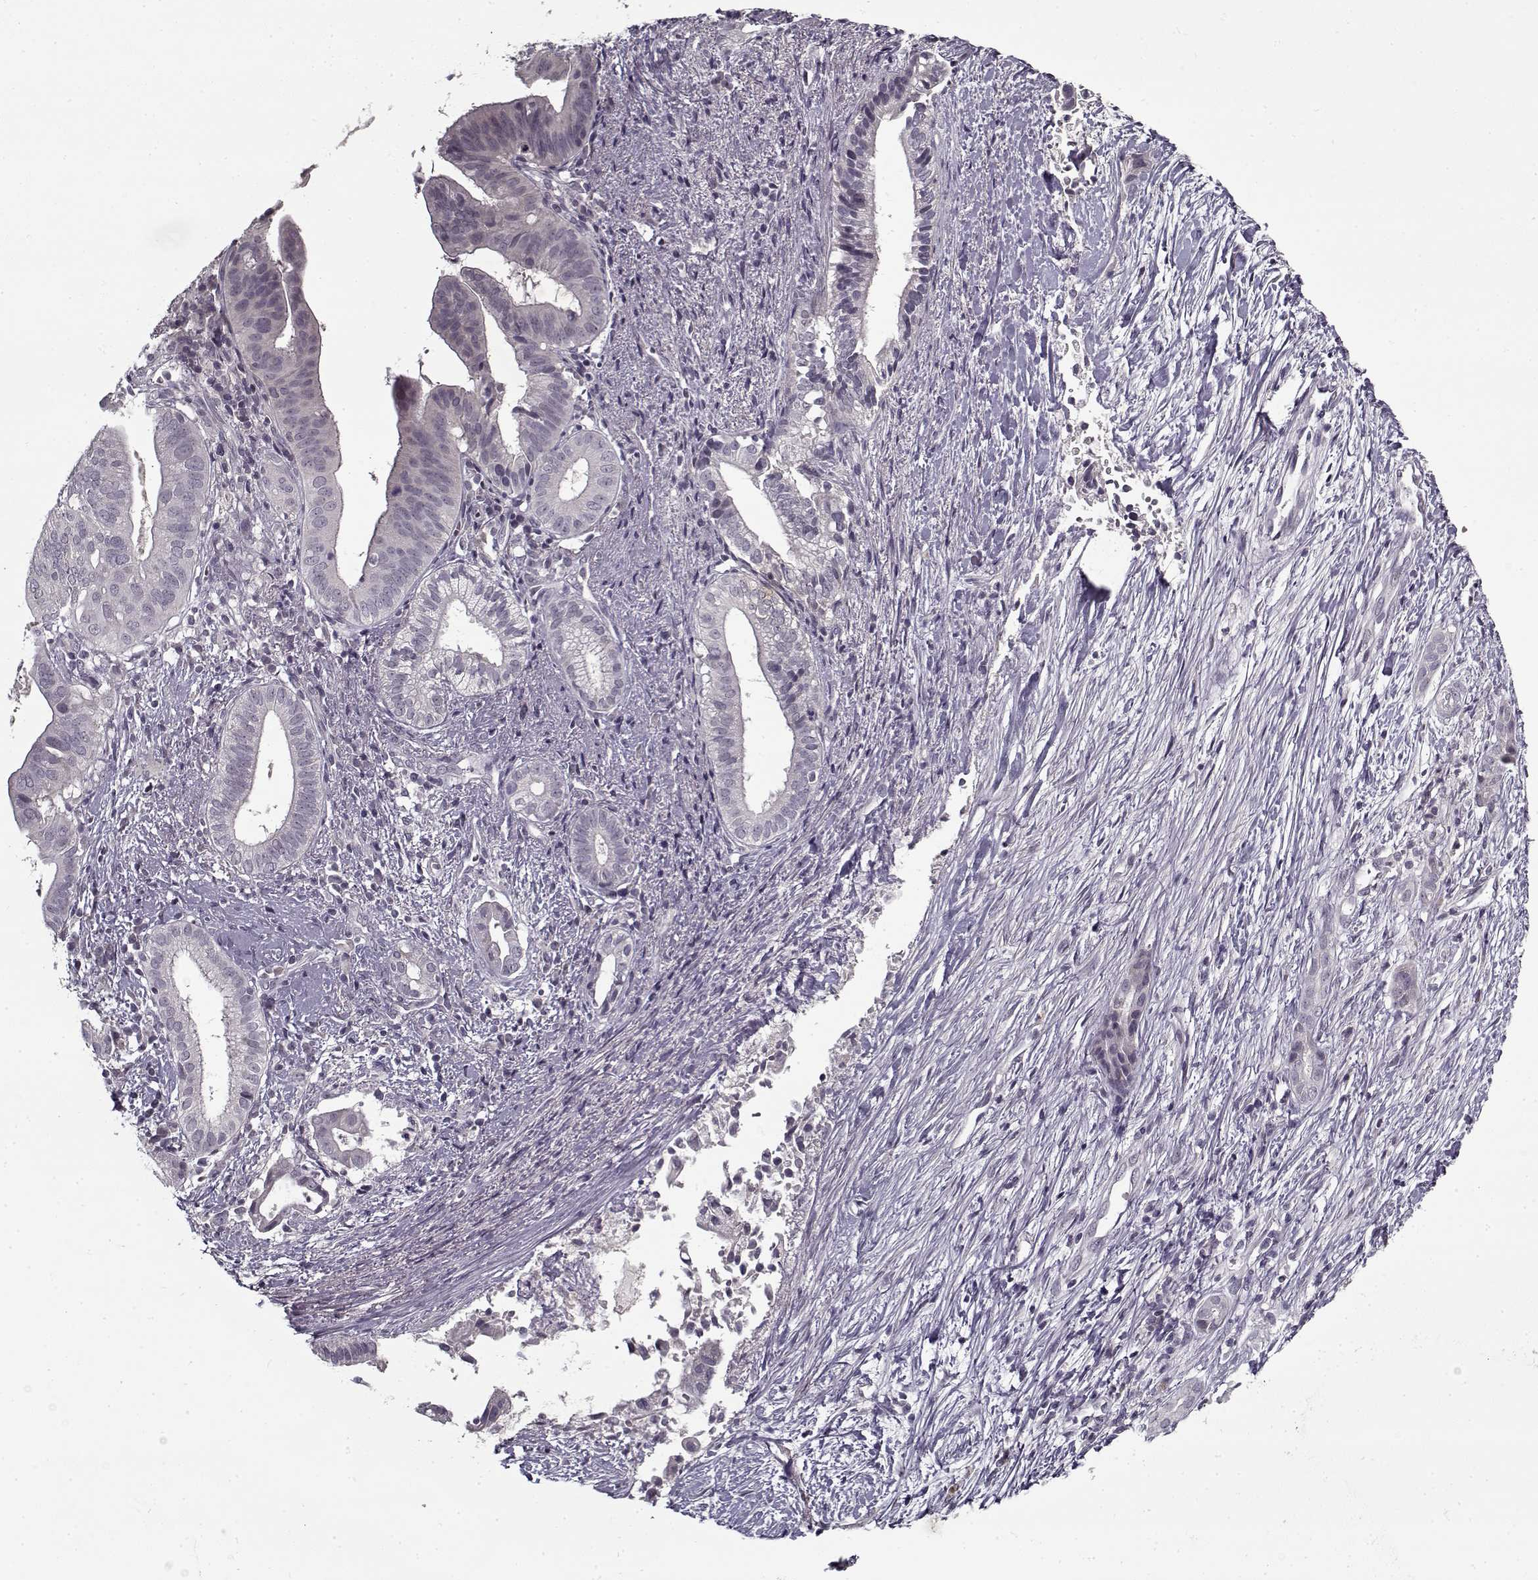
{"staining": {"intensity": "negative", "quantity": "none", "location": "none"}, "tissue": "pancreatic cancer", "cell_type": "Tumor cells", "image_type": "cancer", "snomed": [{"axis": "morphology", "description": "Adenocarcinoma, NOS"}, {"axis": "topography", "description": "Pancreas"}], "caption": "Micrograph shows no significant protein staining in tumor cells of pancreatic cancer (adenocarcinoma).", "gene": "LAMA2", "patient": {"sex": "male", "age": 61}}